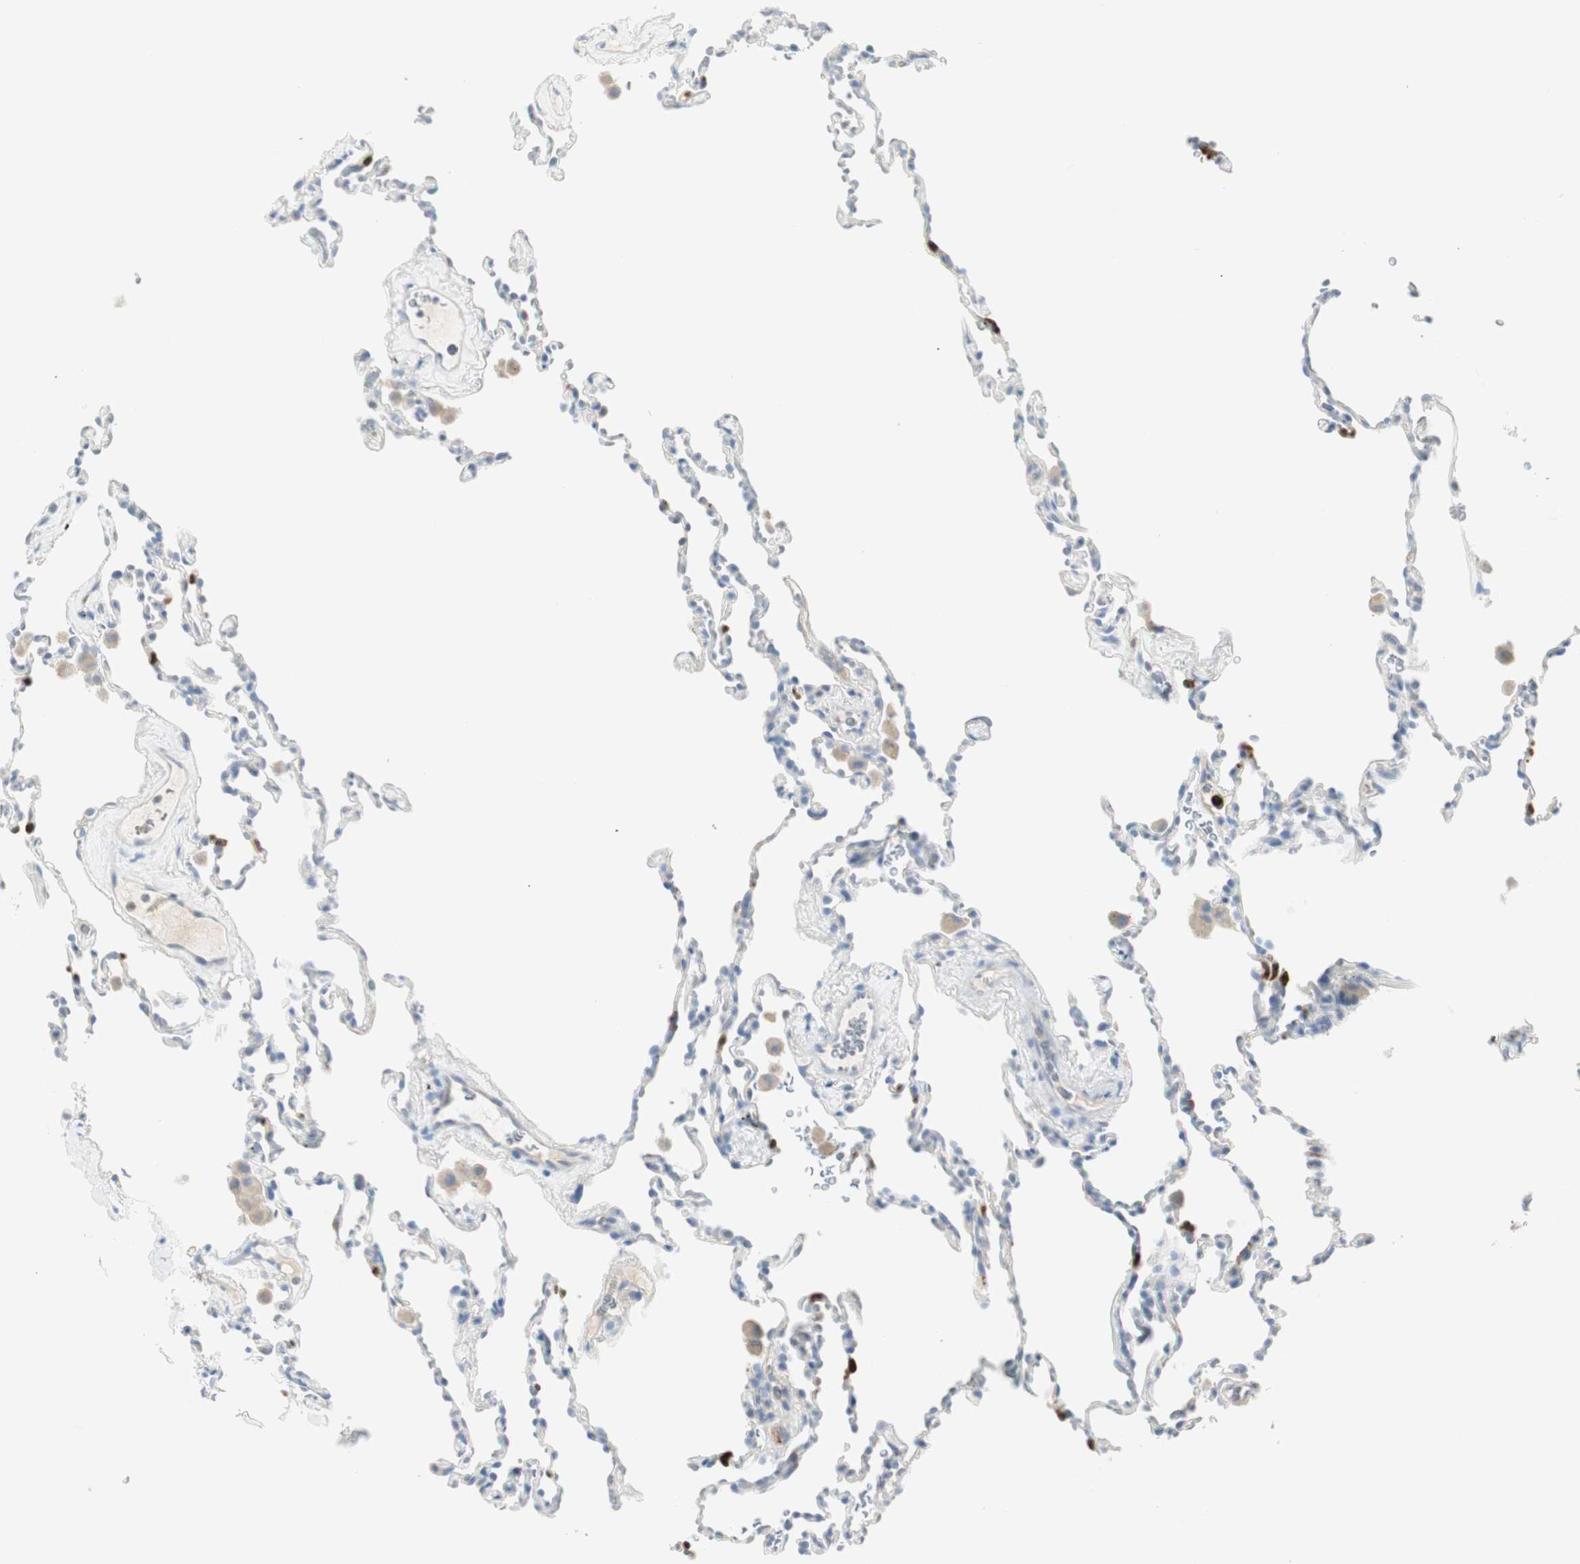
{"staining": {"intensity": "negative", "quantity": "none", "location": "none"}, "tissue": "lung", "cell_type": "Alveolar cells", "image_type": "normal", "snomed": [{"axis": "morphology", "description": "Normal tissue, NOS"}, {"axis": "morphology", "description": "Soft tissue tumor metastatic"}, {"axis": "topography", "description": "Lung"}], "caption": "DAB immunohistochemical staining of benign human lung exhibits no significant staining in alveolar cells.", "gene": "PRTN3", "patient": {"sex": "male", "age": 59}}